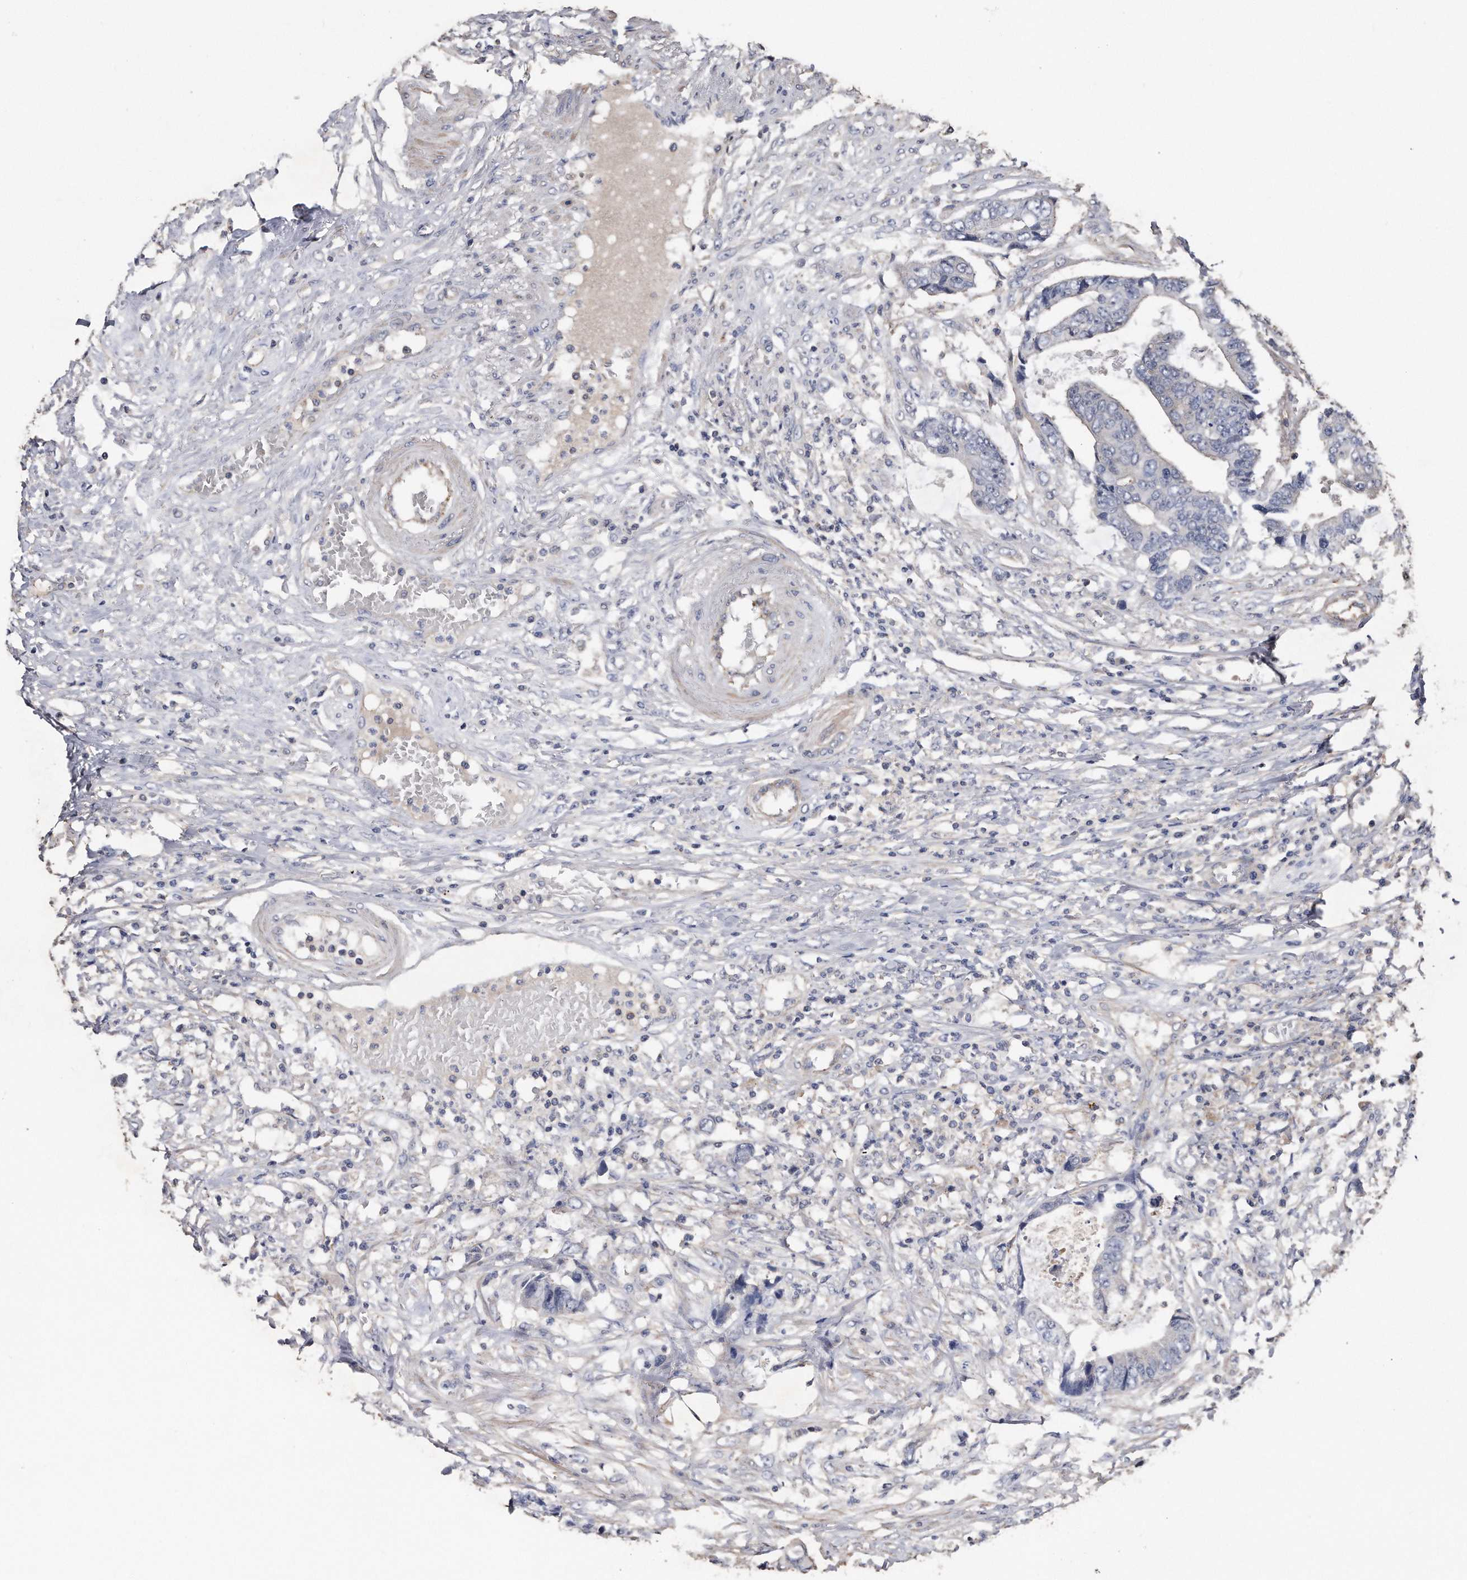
{"staining": {"intensity": "negative", "quantity": "none", "location": "none"}, "tissue": "colorectal cancer", "cell_type": "Tumor cells", "image_type": "cancer", "snomed": [{"axis": "morphology", "description": "Adenocarcinoma, NOS"}, {"axis": "topography", "description": "Rectum"}], "caption": "Photomicrograph shows no significant protein staining in tumor cells of colorectal adenocarcinoma.", "gene": "KCND3", "patient": {"sex": "male", "age": 84}}